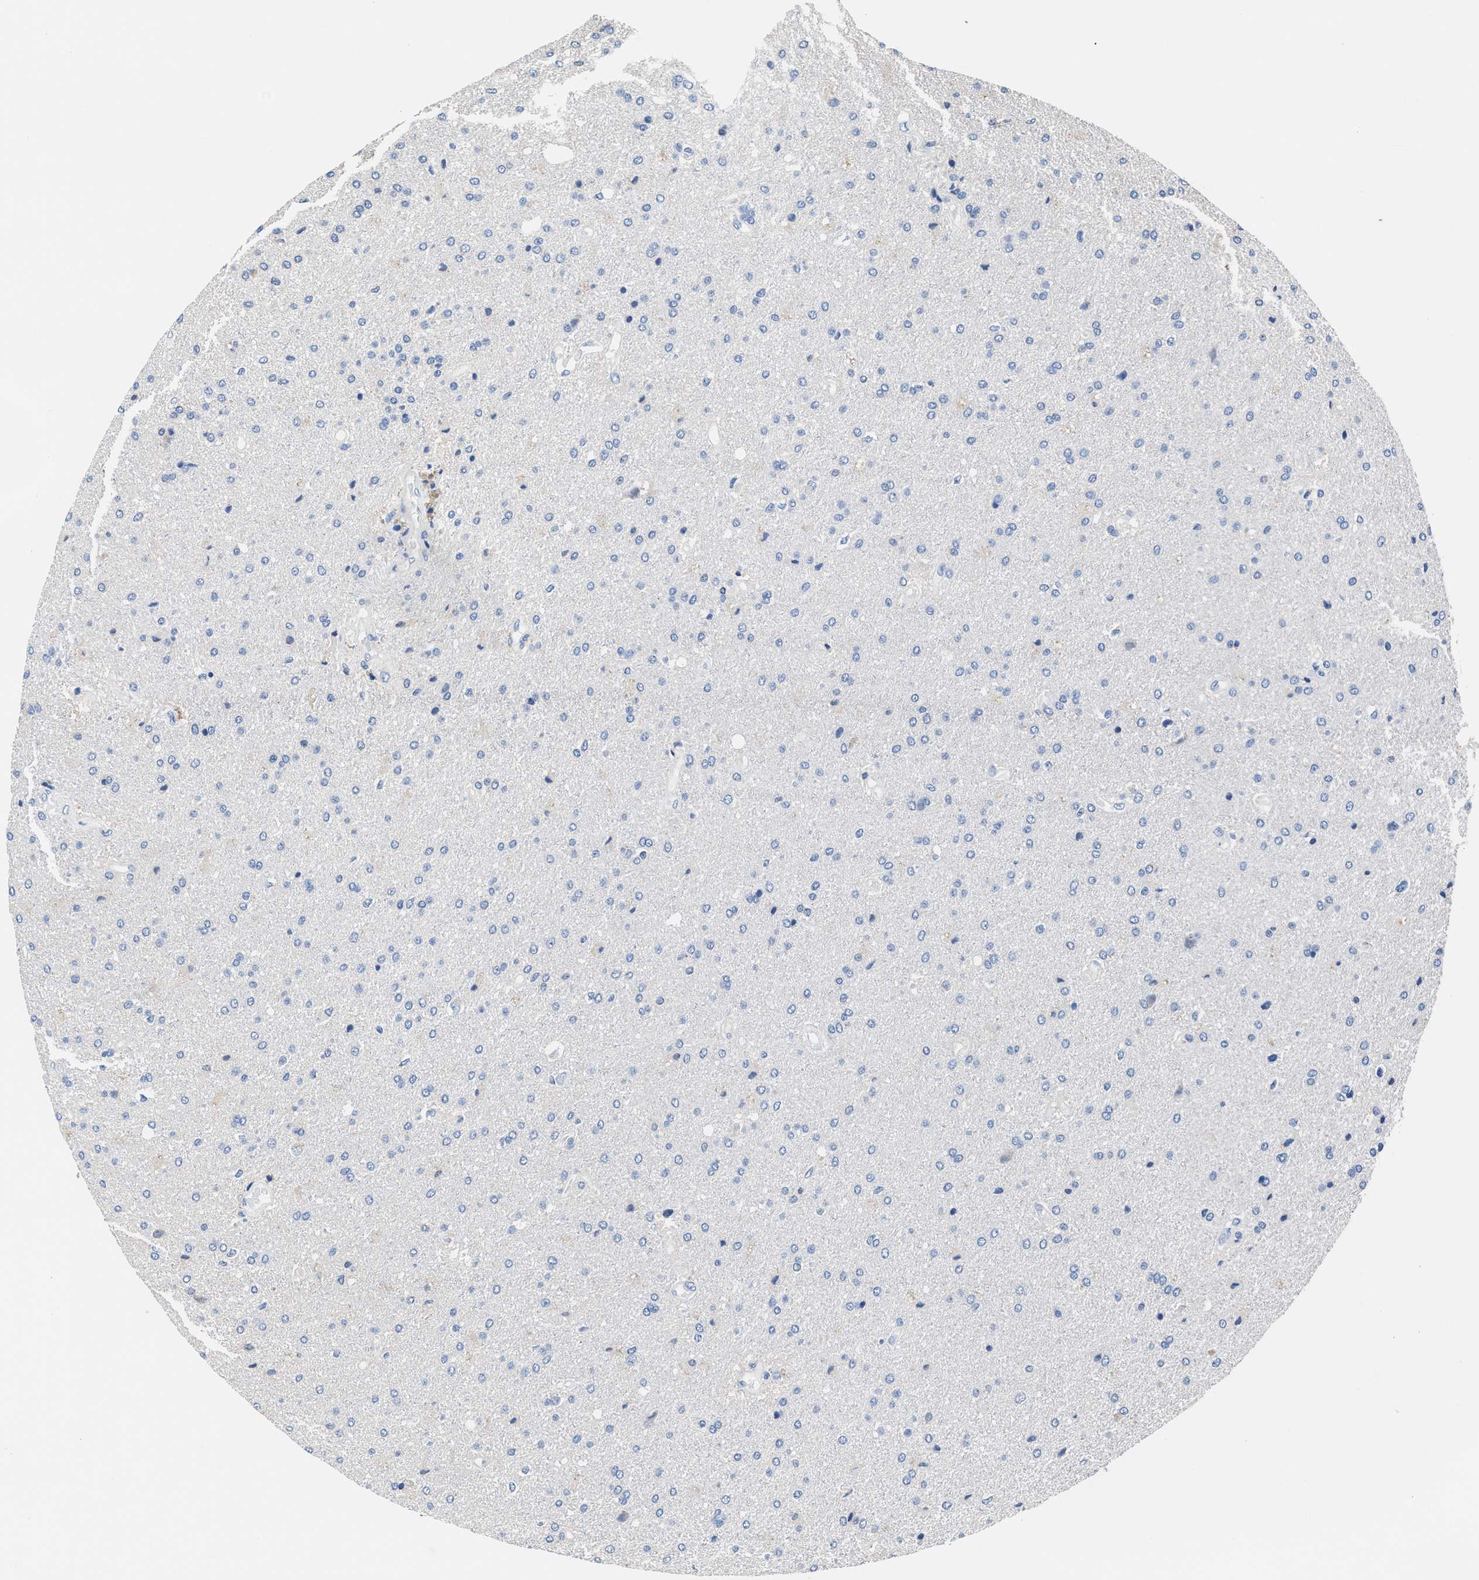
{"staining": {"intensity": "negative", "quantity": "none", "location": "none"}, "tissue": "glioma", "cell_type": "Tumor cells", "image_type": "cancer", "snomed": [{"axis": "morphology", "description": "Glioma, malignant, High grade"}, {"axis": "topography", "description": "Brain"}], "caption": "Immunohistochemistry image of neoplastic tissue: malignant glioma (high-grade) stained with DAB shows no significant protein expression in tumor cells. (DAB (3,3'-diaminobenzidine) immunohistochemistry with hematoxylin counter stain).", "gene": "GSTM1", "patient": {"sex": "male", "age": 72}}